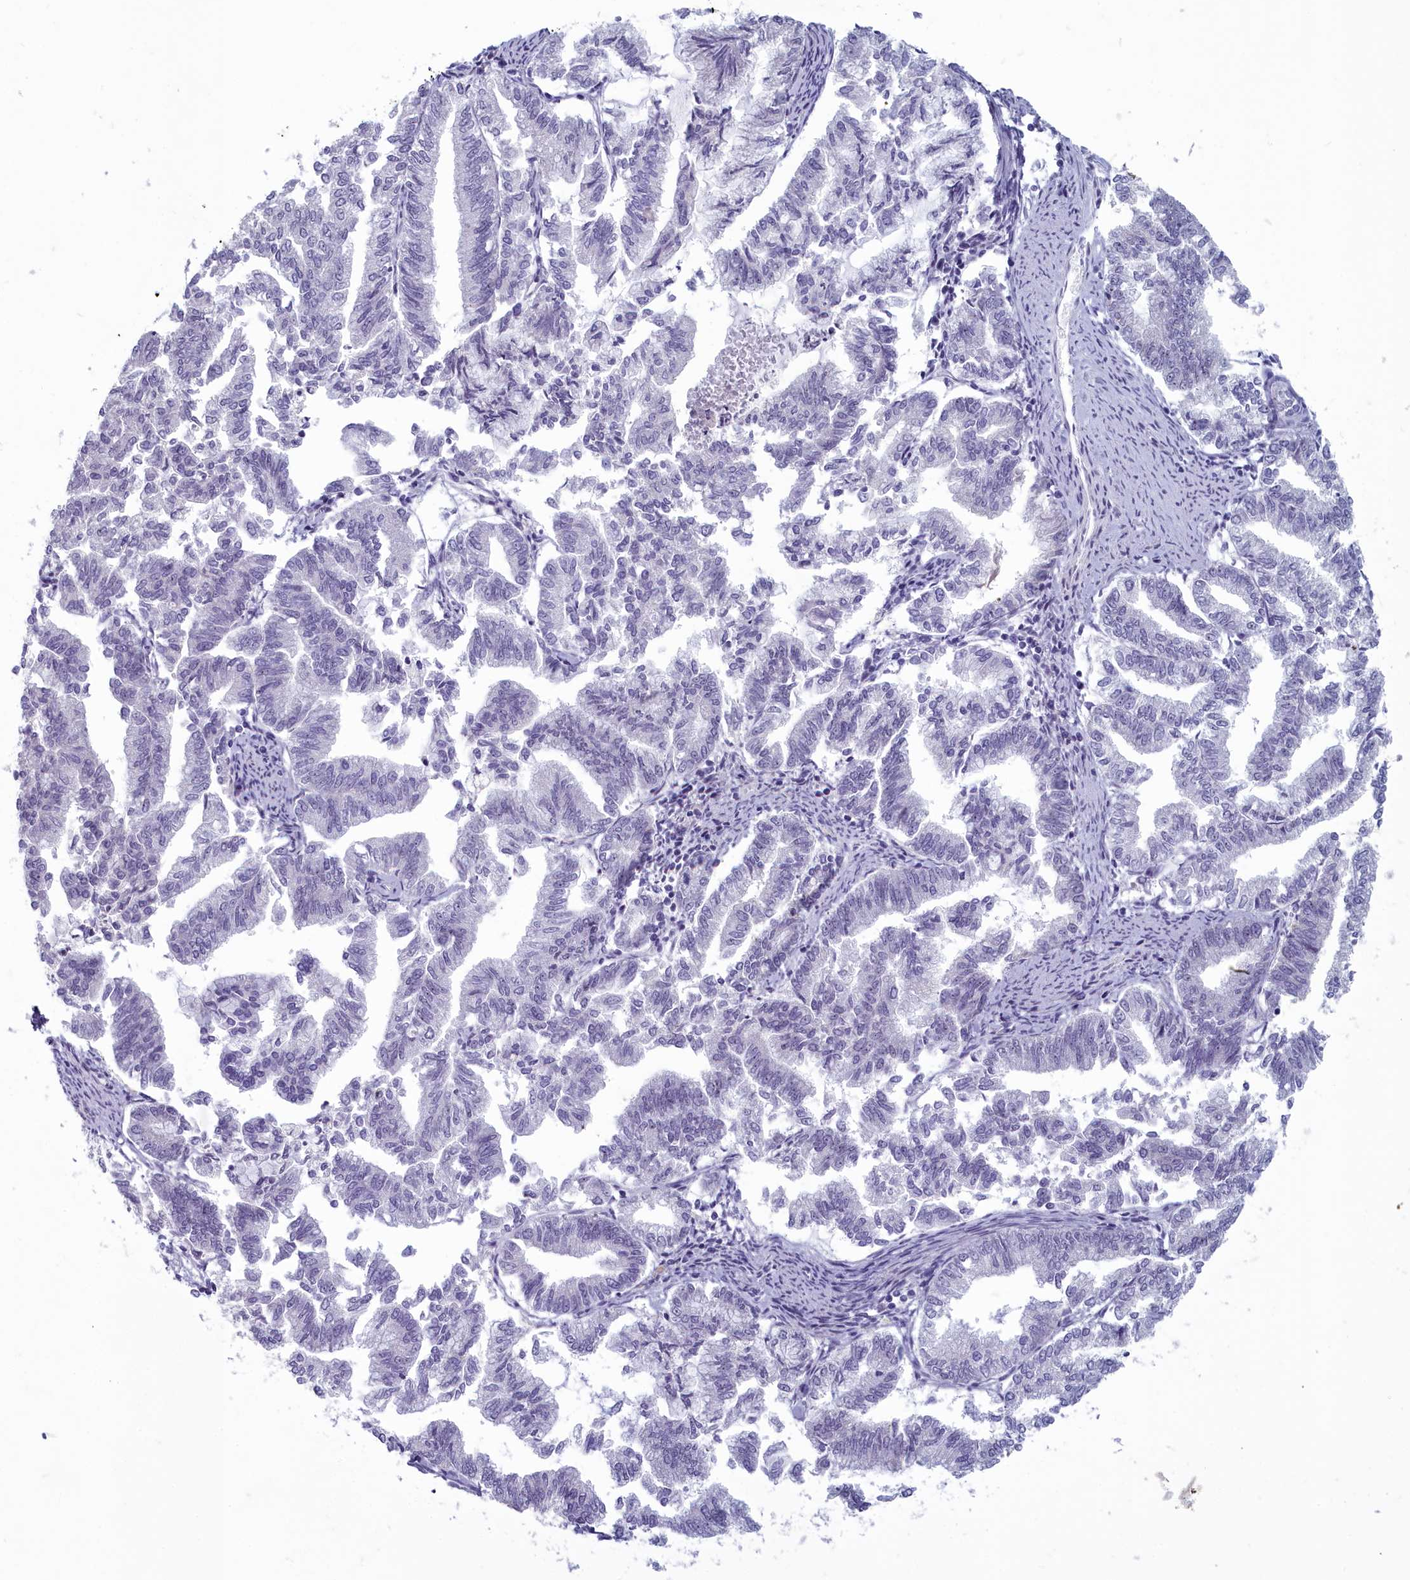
{"staining": {"intensity": "negative", "quantity": "none", "location": "none"}, "tissue": "endometrial cancer", "cell_type": "Tumor cells", "image_type": "cancer", "snomed": [{"axis": "morphology", "description": "Adenocarcinoma, NOS"}, {"axis": "topography", "description": "Endometrium"}], "caption": "The micrograph demonstrates no staining of tumor cells in endometrial adenocarcinoma.", "gene": "INSYN2A", "patient": {"sex": "female", "age": 79}}